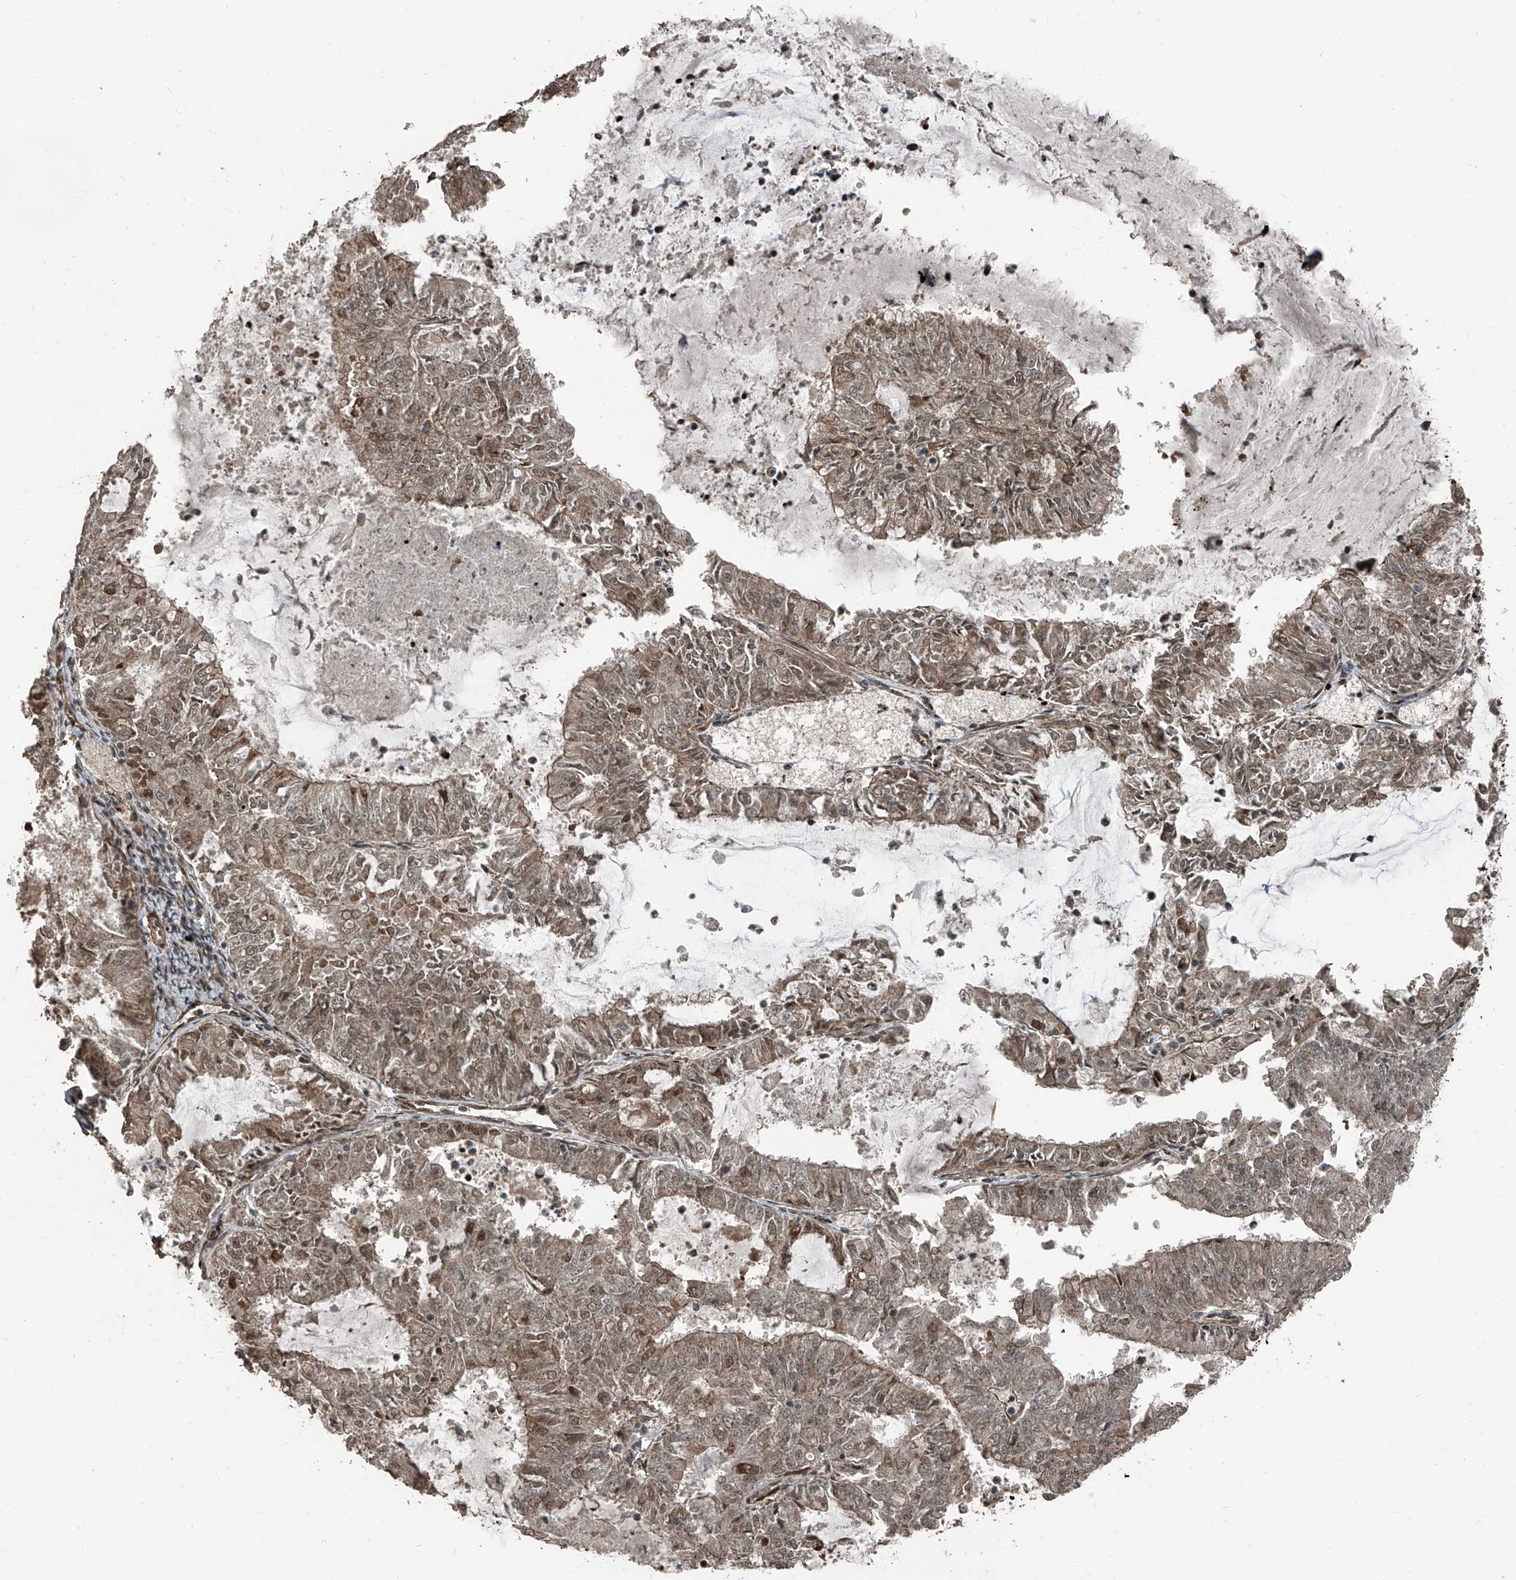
{"staining": {"intensity": "weak", "quantity": ">75%", "location": "cytoplasmic/membranous,nuclear"}, "tissue": "endometrial cancer", "cell_type": "Tumor cells", "image_type": "cancer", "snomed": [{"axis": "morphology", "description": "Adenocarcinoma, NOS"}, {"axis": "topography", "description": "Endometrium"}], "caption": "Protein expression analysis of human endometrial cancer (adenocarcinoma) reveals weak cytoplasmic/membranous and nuclear staining in about >75% of tumor cells.", "gene": "ZNF570", "patient": {"sex": "female", "age": 57}}